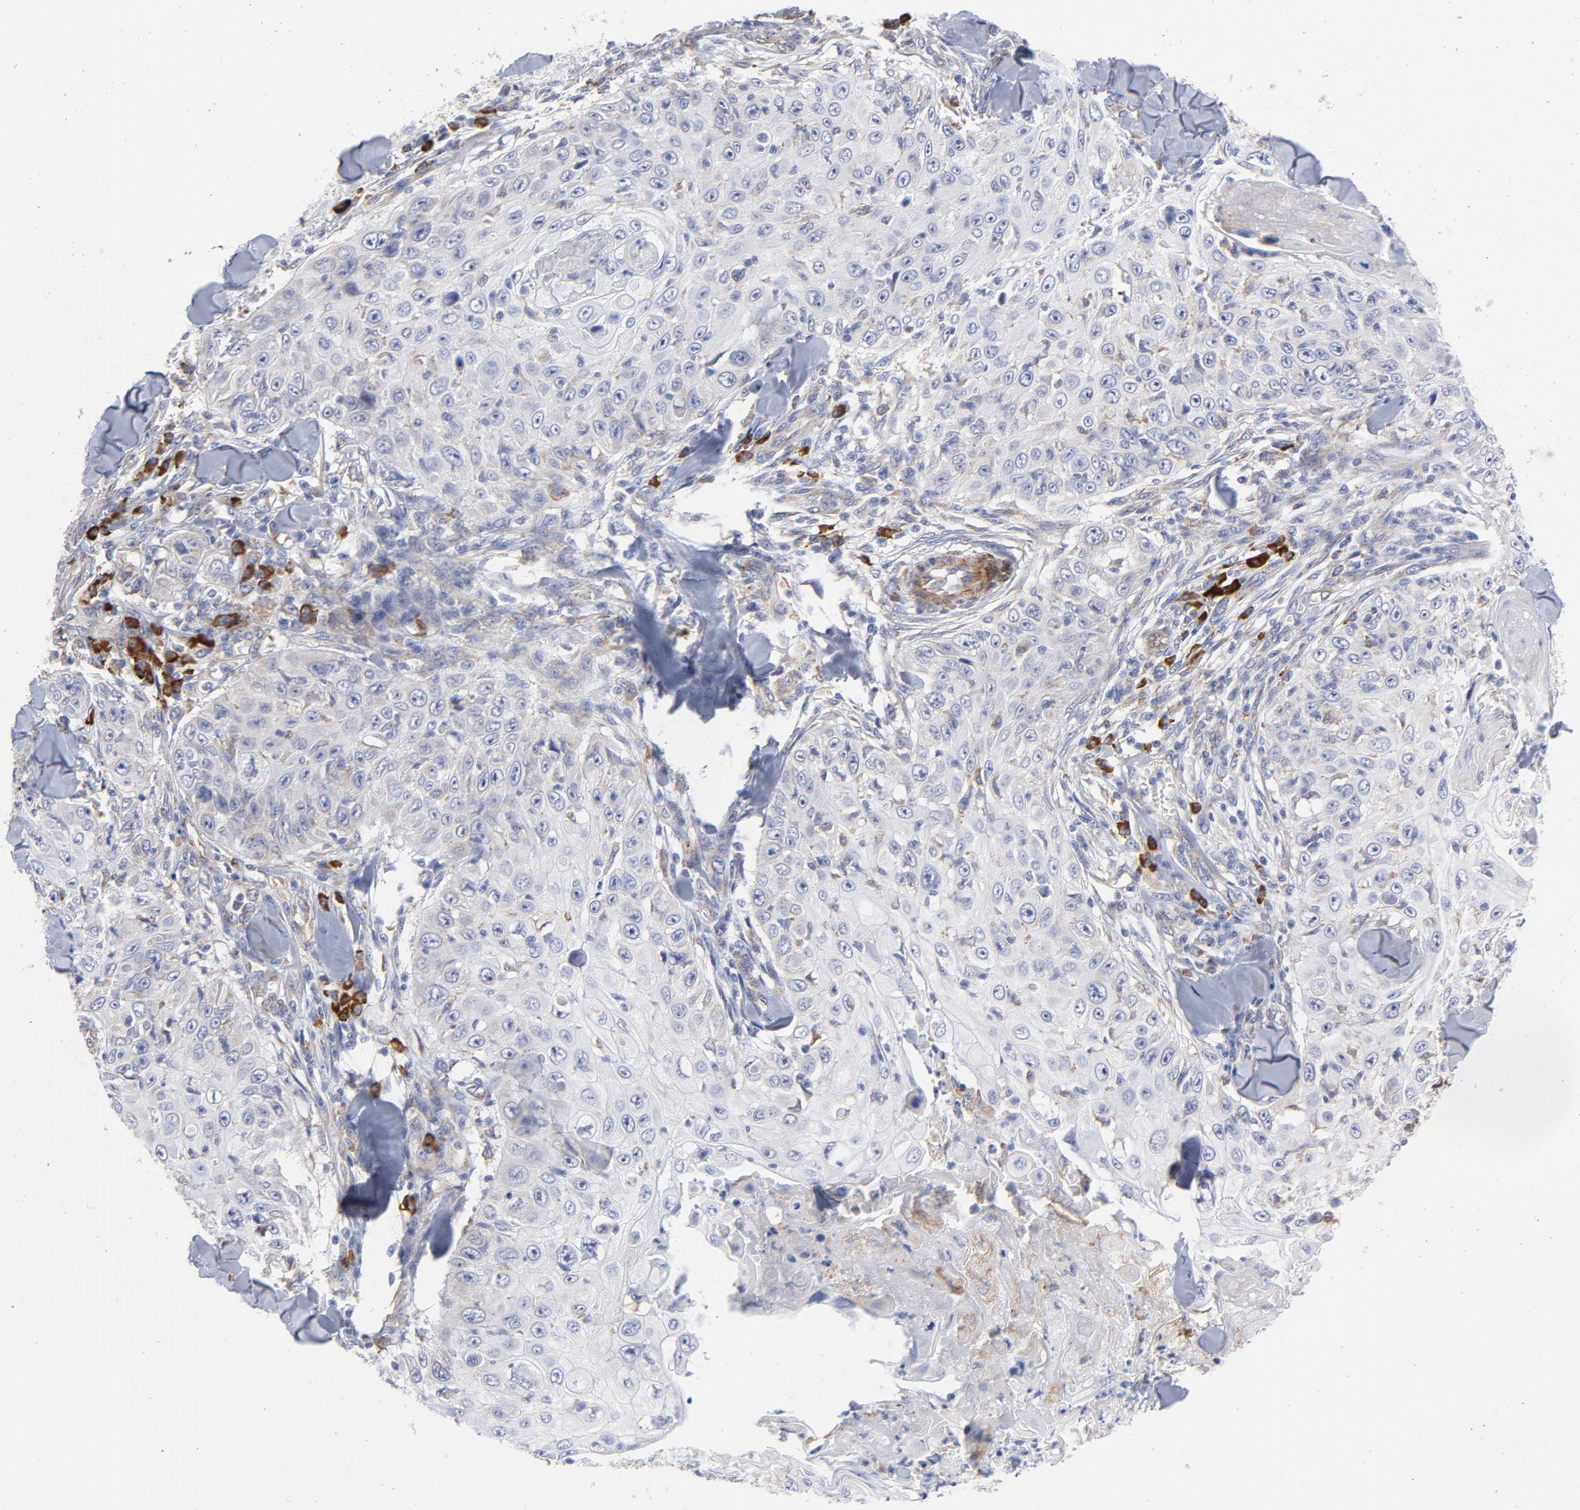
{"staining": {"intensity": "negative", "quantity": "none", "location": "none"}, "tissue": "skin cancer", "cell_type": "Tumor cells", "image_type": "cancer", "snomed": [{"axis": "morphology", "description": "Squamous cell carcinoma, NOS"}, {"axis": "topography", "description": "Skin"}], "caption": "High power microscopy histopathology image of an IHC histopathology image of skin squamous cell carcinoma, revealing no significant positivity in tumor cells. (IHC, brightfield microscopy, high magnification).", "gene": "RAPGEF3", "patient": {"sex": "male", "age": 86}}